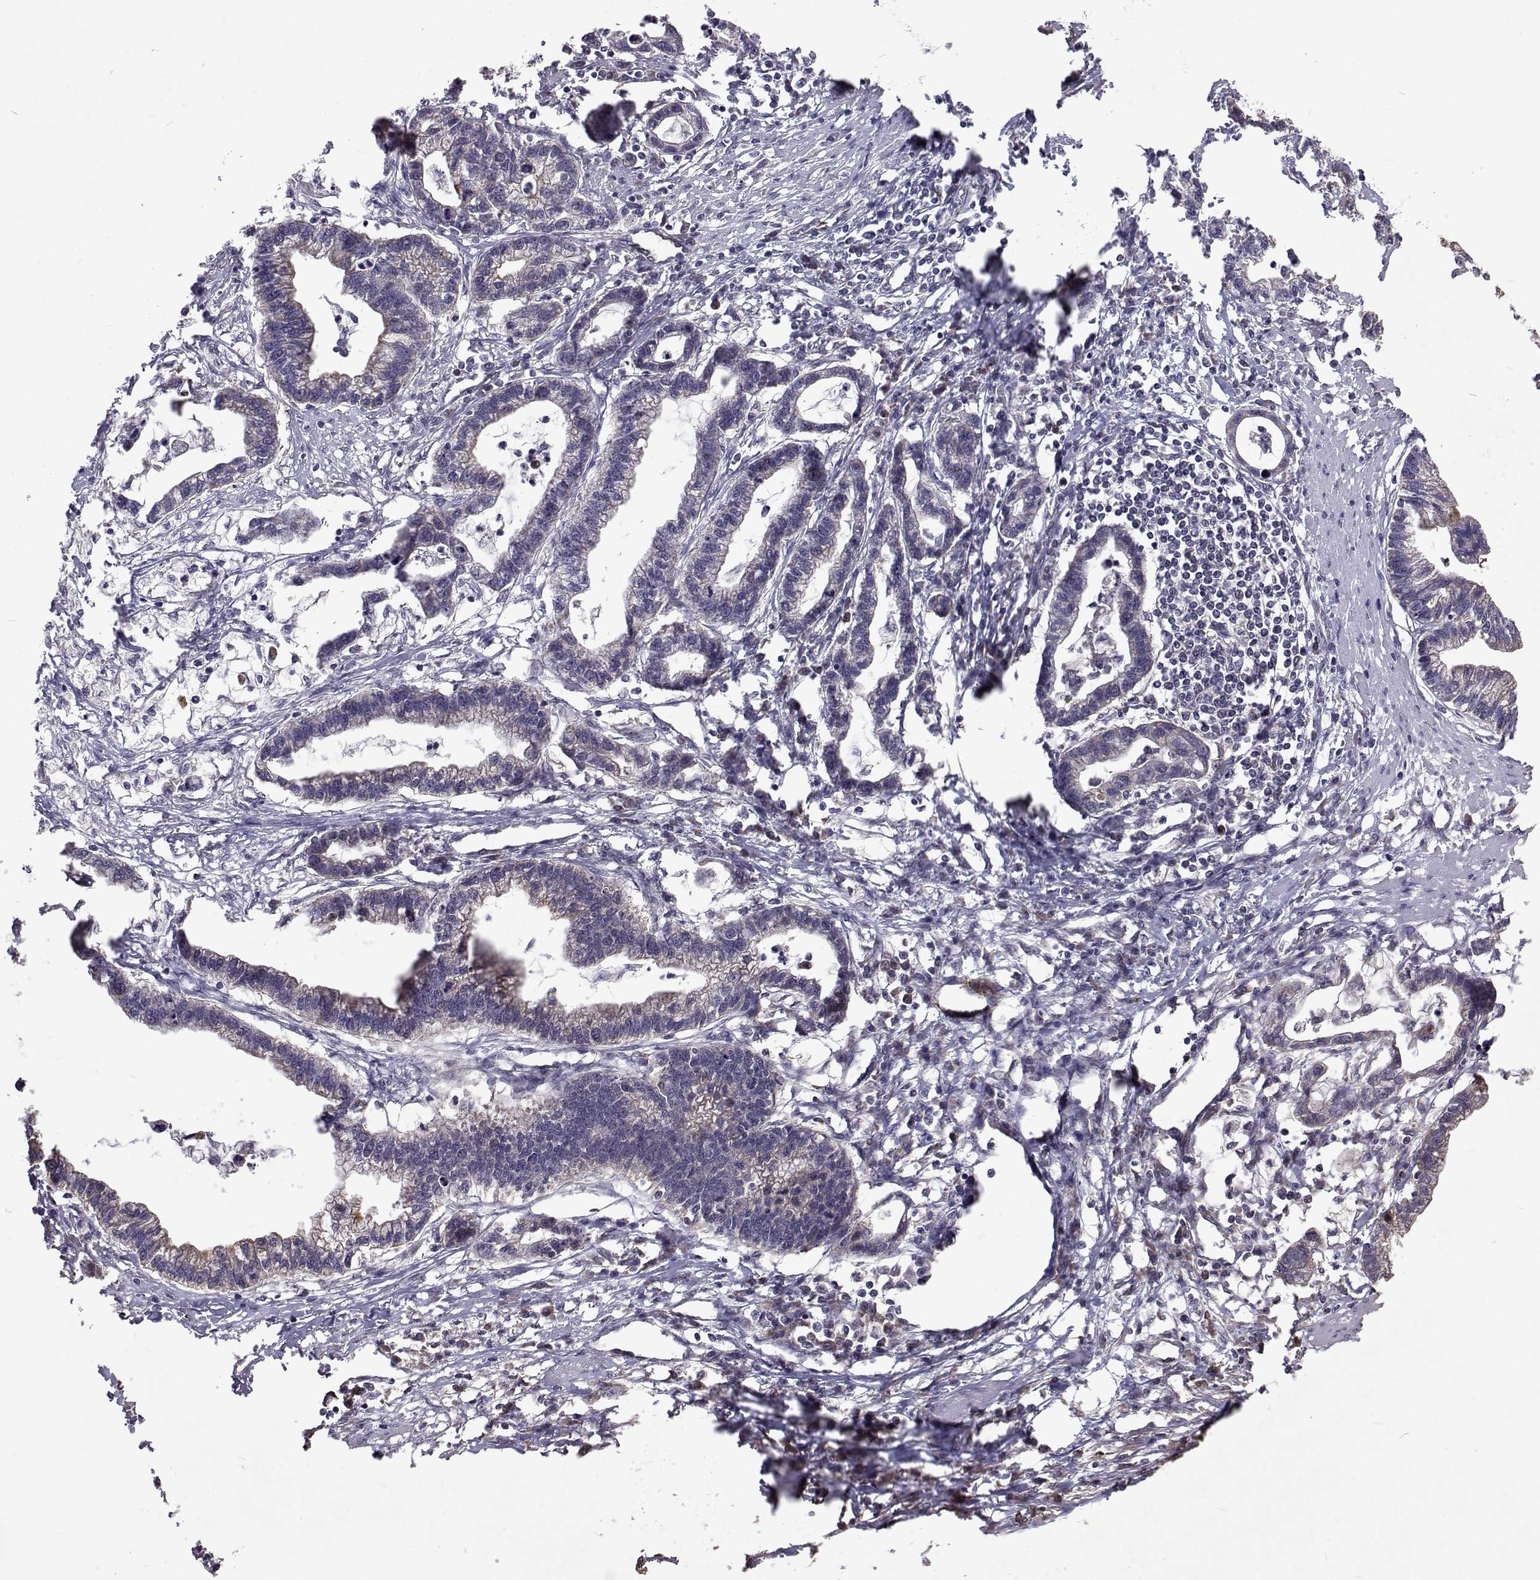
{"staining": {"intensity": "moderate", "quantity": "<25%", "location": "cytoplasmic/membranous"}, "tissue": "stomach cancer", "cell_type": "Tumor cells", "image_type": "cancer", "snomed": [{"axis": "morphology", "description": "Adenocarcinoma, NOS"}, {"axis": "topography", "description": "Stomach"}], "caption": "This is a histology image of immunohistochemistry staining of stomach cancer, which shows moderate staining in the cytoplasmic/membranous of tumor cells.", "gene": "DHTKD1", "patient": {"sex": "male", "age": 83}}